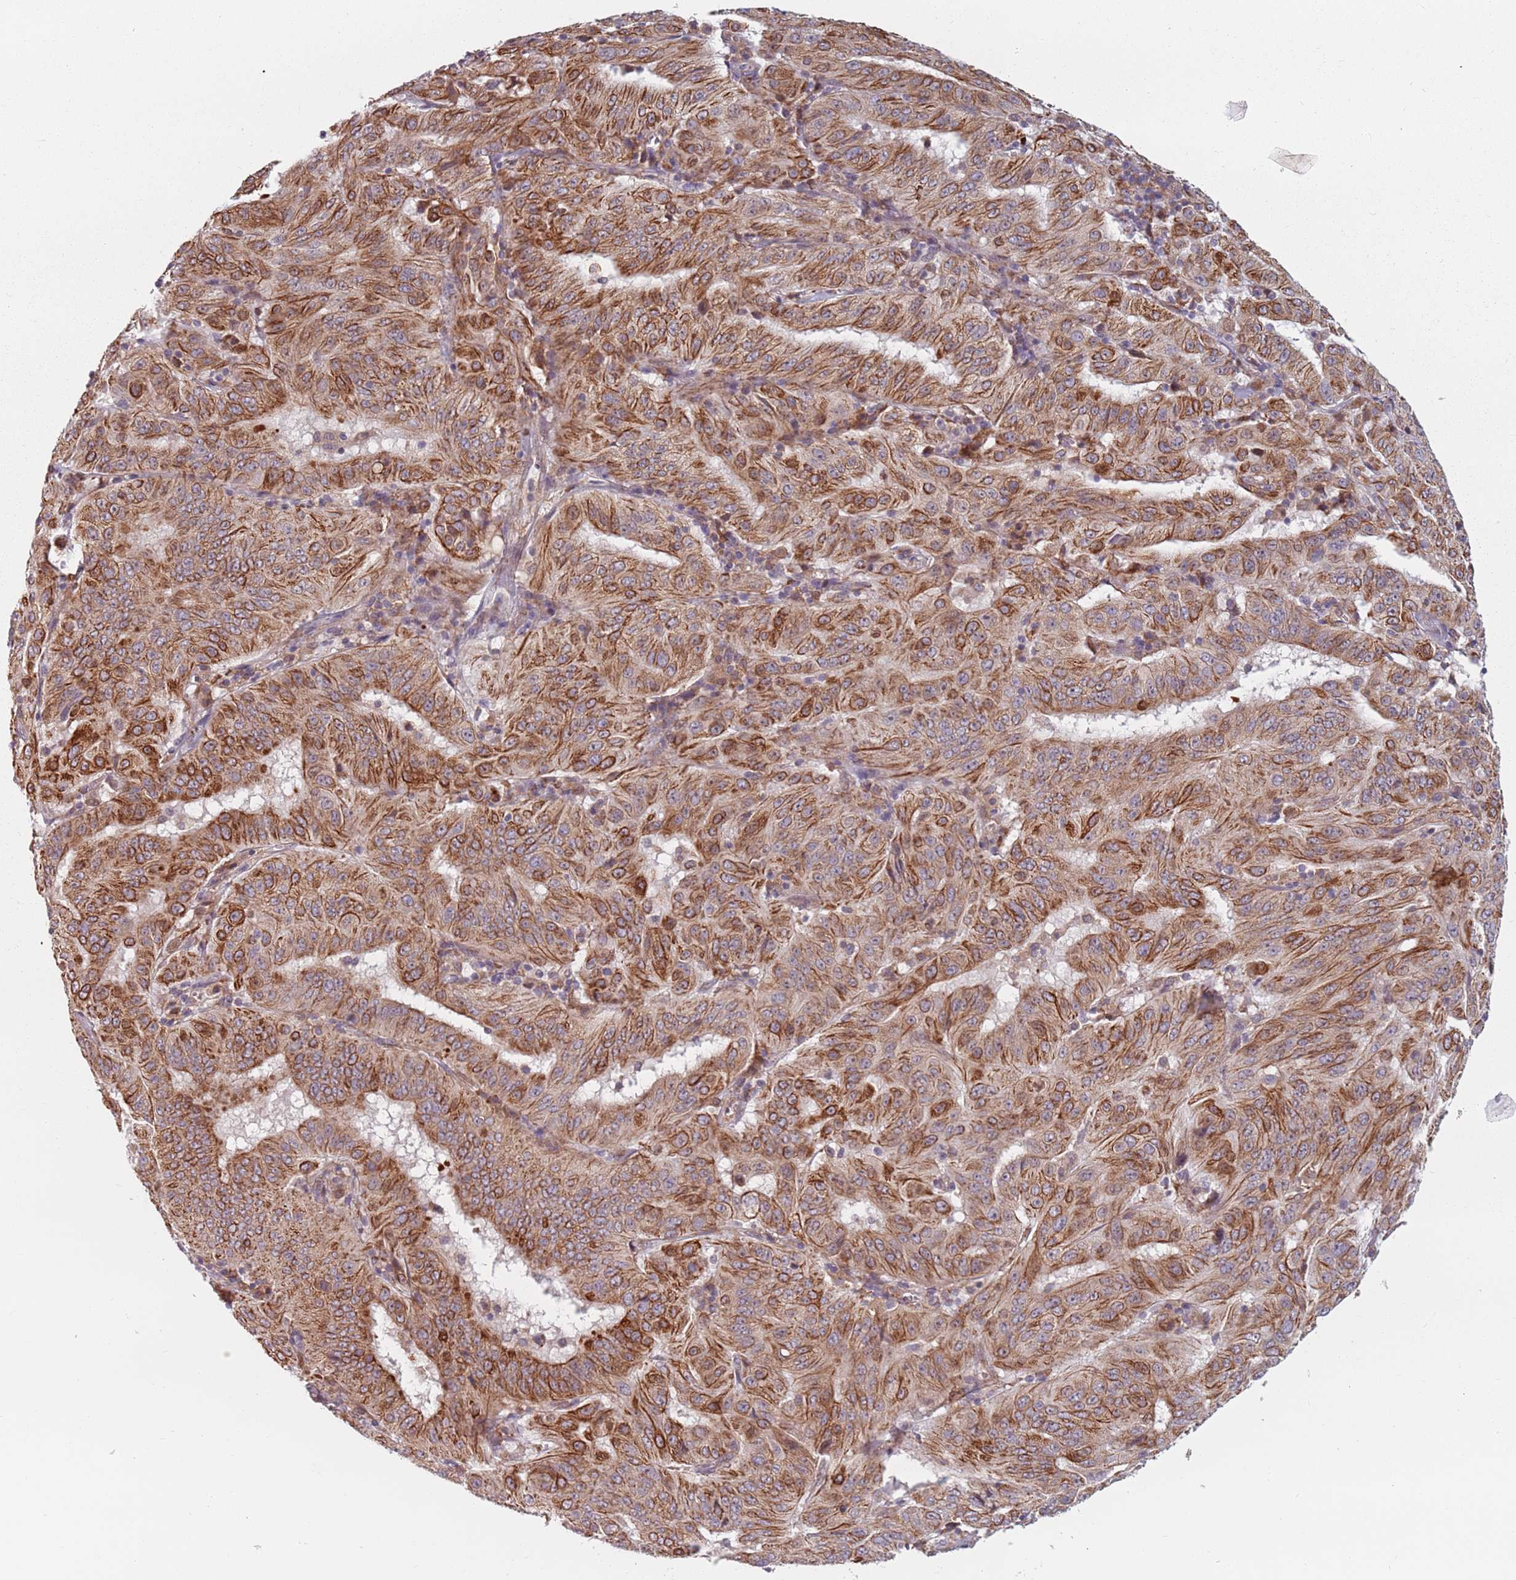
{"staining": {"intensity": "moderate", "quantity": ">75%", "location": "cytoplasmic/membranous"}, "tissue": "pancreatic cancer", "cell_type": "Tumor cells", "image_type": "cancer", "snomed": [{"axis": "morphology", "description": "Adenocarcinoma, NOS"}, {"axis": "topography", "description": "Pancreas"}], "caption": "Brown immunohistochemical staining in pancreatic cancer shows moderate cytoplasmic/membranous expression in about >75% of tumor cells. The staining was performed using DAB to visualize the protein expression in brown, while the nuclei were stained in blue with hematoxylin (Magnification: 20x).", "gene": "ADAL", "patient": {"sex": "male", "age": 63}}